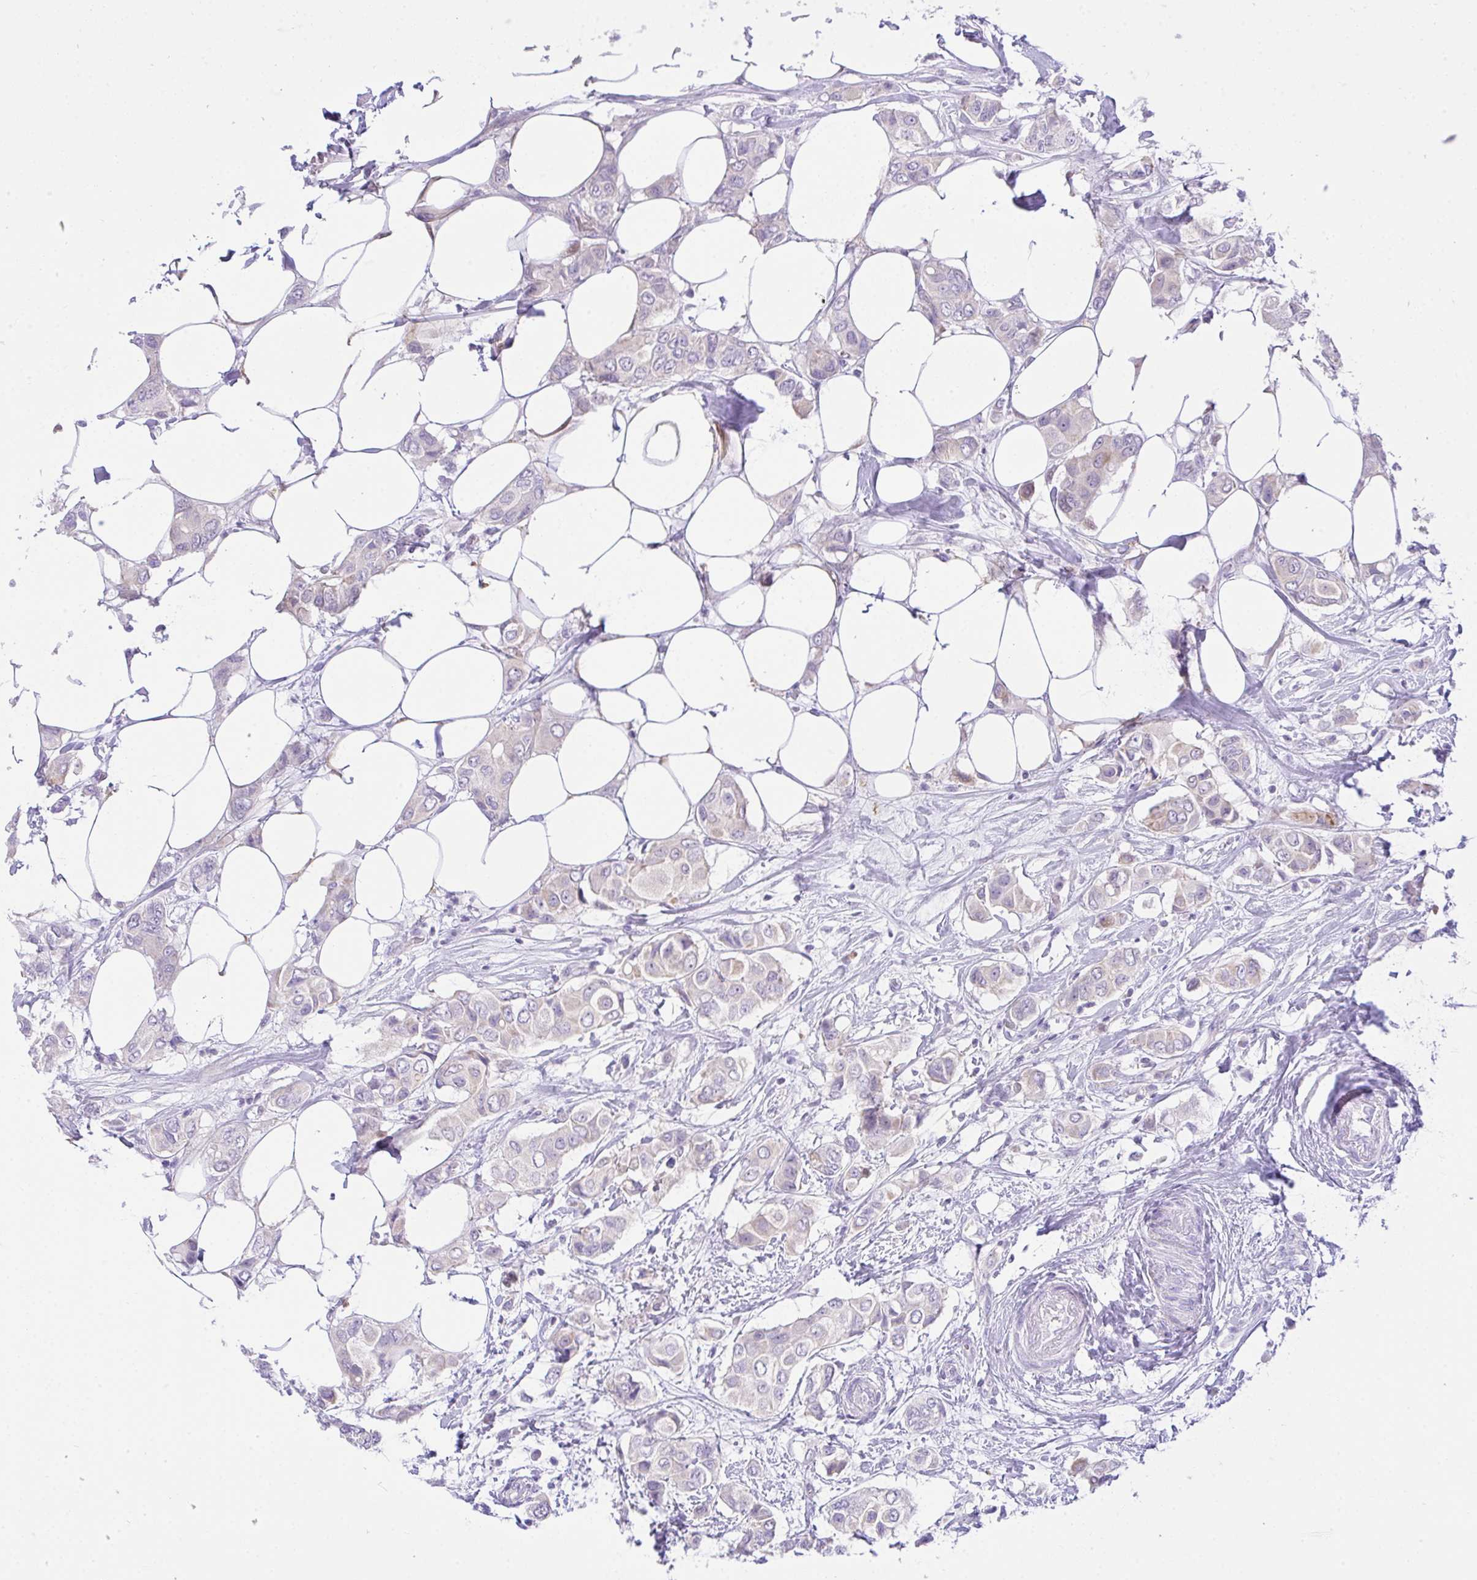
{"staining": {"intensity": "weak", "quantity": "<25%", "location": "cytoplasmic/membranous"}, "tissue": "breast cancer", "cell_type": "Tumor cells", "image_type": "cancer", "snomed": [{"axis": "morphology", "description": "Lobular carcinoma"}, {"axis": "topography", "description": "Breast"}], "caption": "Immunohistochemical staining of human breast cancer (lobular carcinoma) shows no significant staining in tumor cells. (Brightfield microscopy of DAB (3,3'-diaminobenzidine) immunohistochemistry at high magnification).", "gene": "ZNF101", "patient": {"sex": "female", "age": 51}}